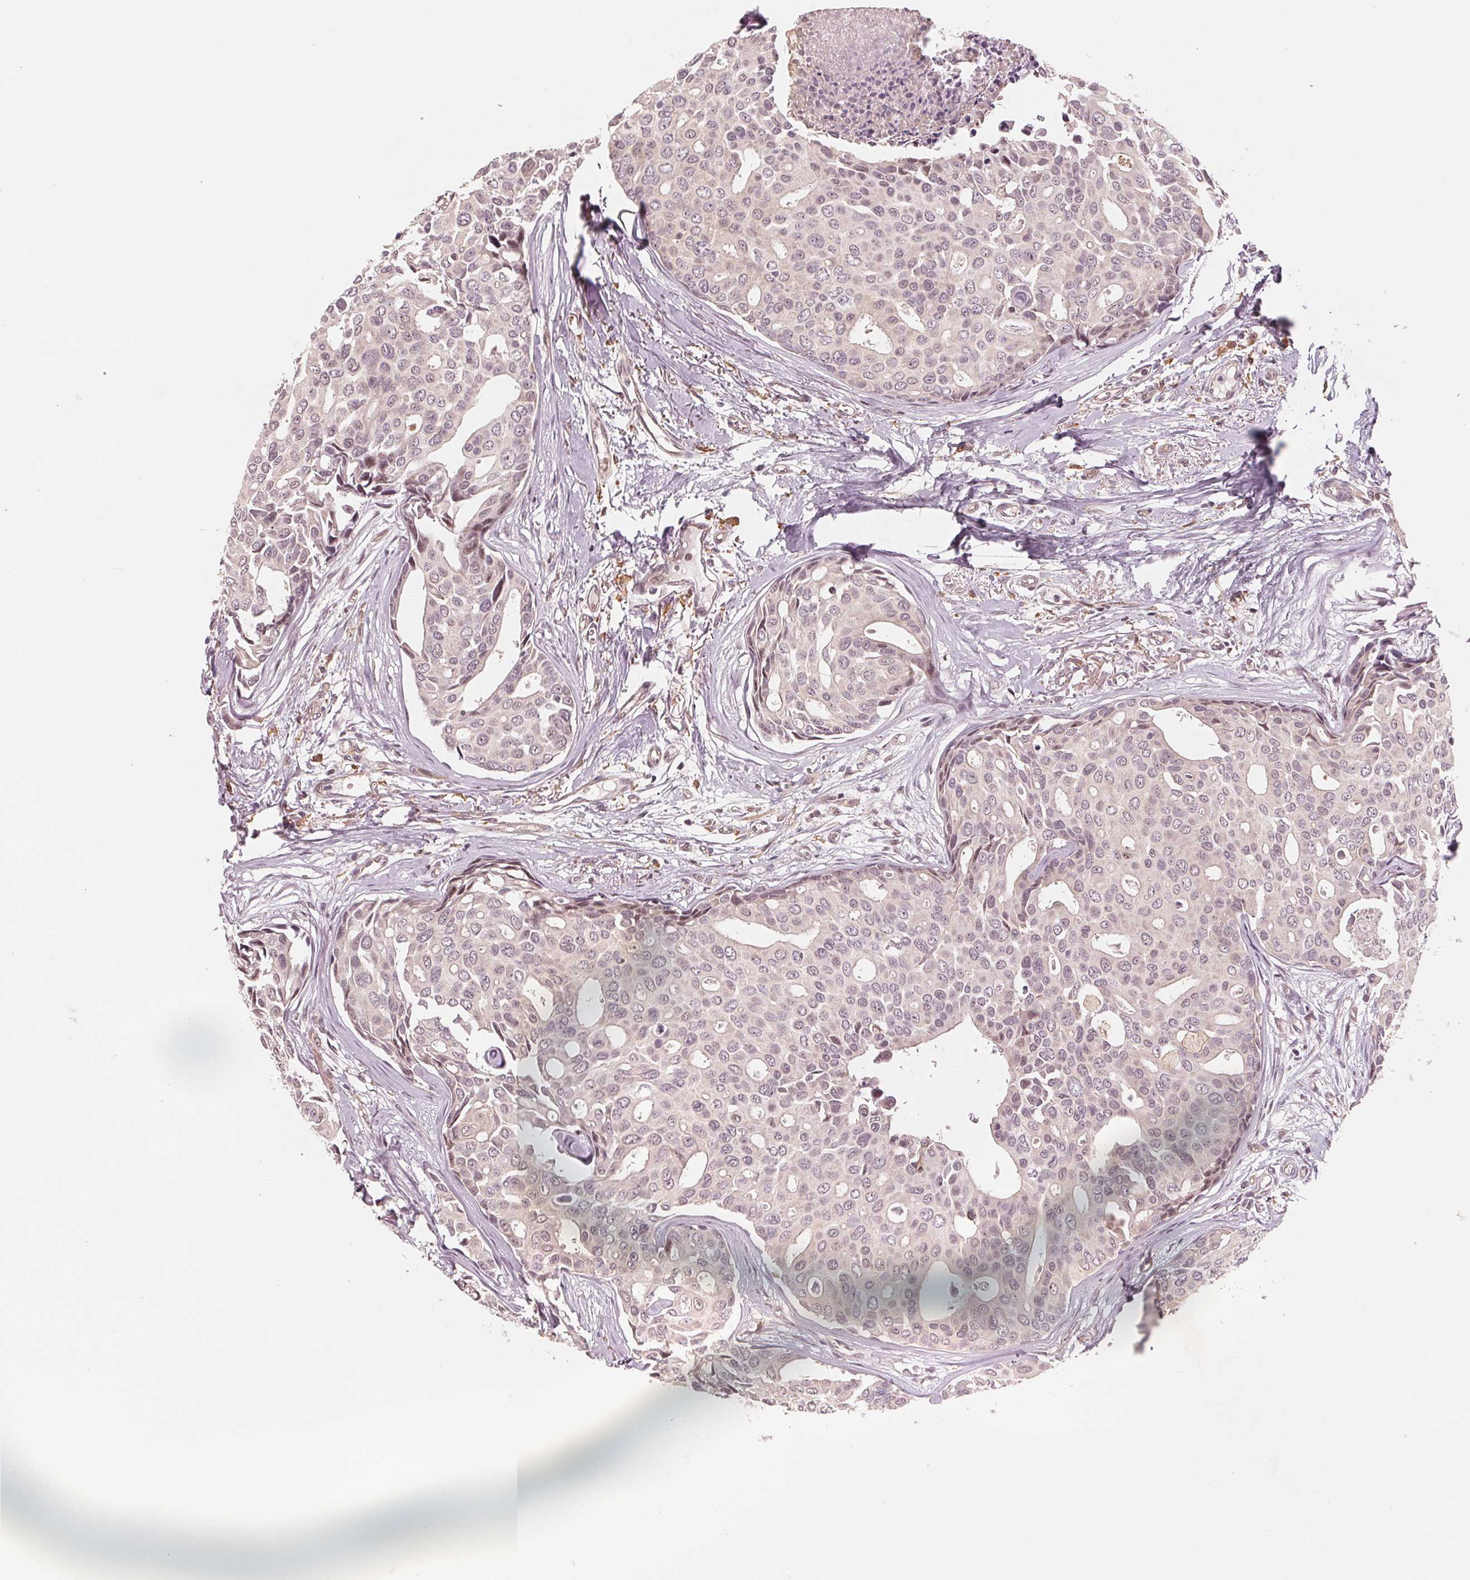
{"staining": {"intensity": "weak", "quantity": "<25%", "location": "cytoplasmic/membranous,nuclear"}, "tissue": "breast cancer", "cell_type": "Tumor cells", "image_type": "cancer", "snomed": [{"axis": "morphology", "description": "Duct carcinoma"}, {"axis": "topography", "description": "Breast"}], "caption": "This histopathology image is of breast cancer stained with immunohistochemistry (IHC) to label a protein in brown with the nuclei are counter-stained blue. There is no expression in tumor cells. (DAB (3,3'-diaminobenzidine) immunohistochemistry (IHC) with hematoxylin counter stain).", "gene": "IL9R", "patient": {"sex": "female", "age": 54}}